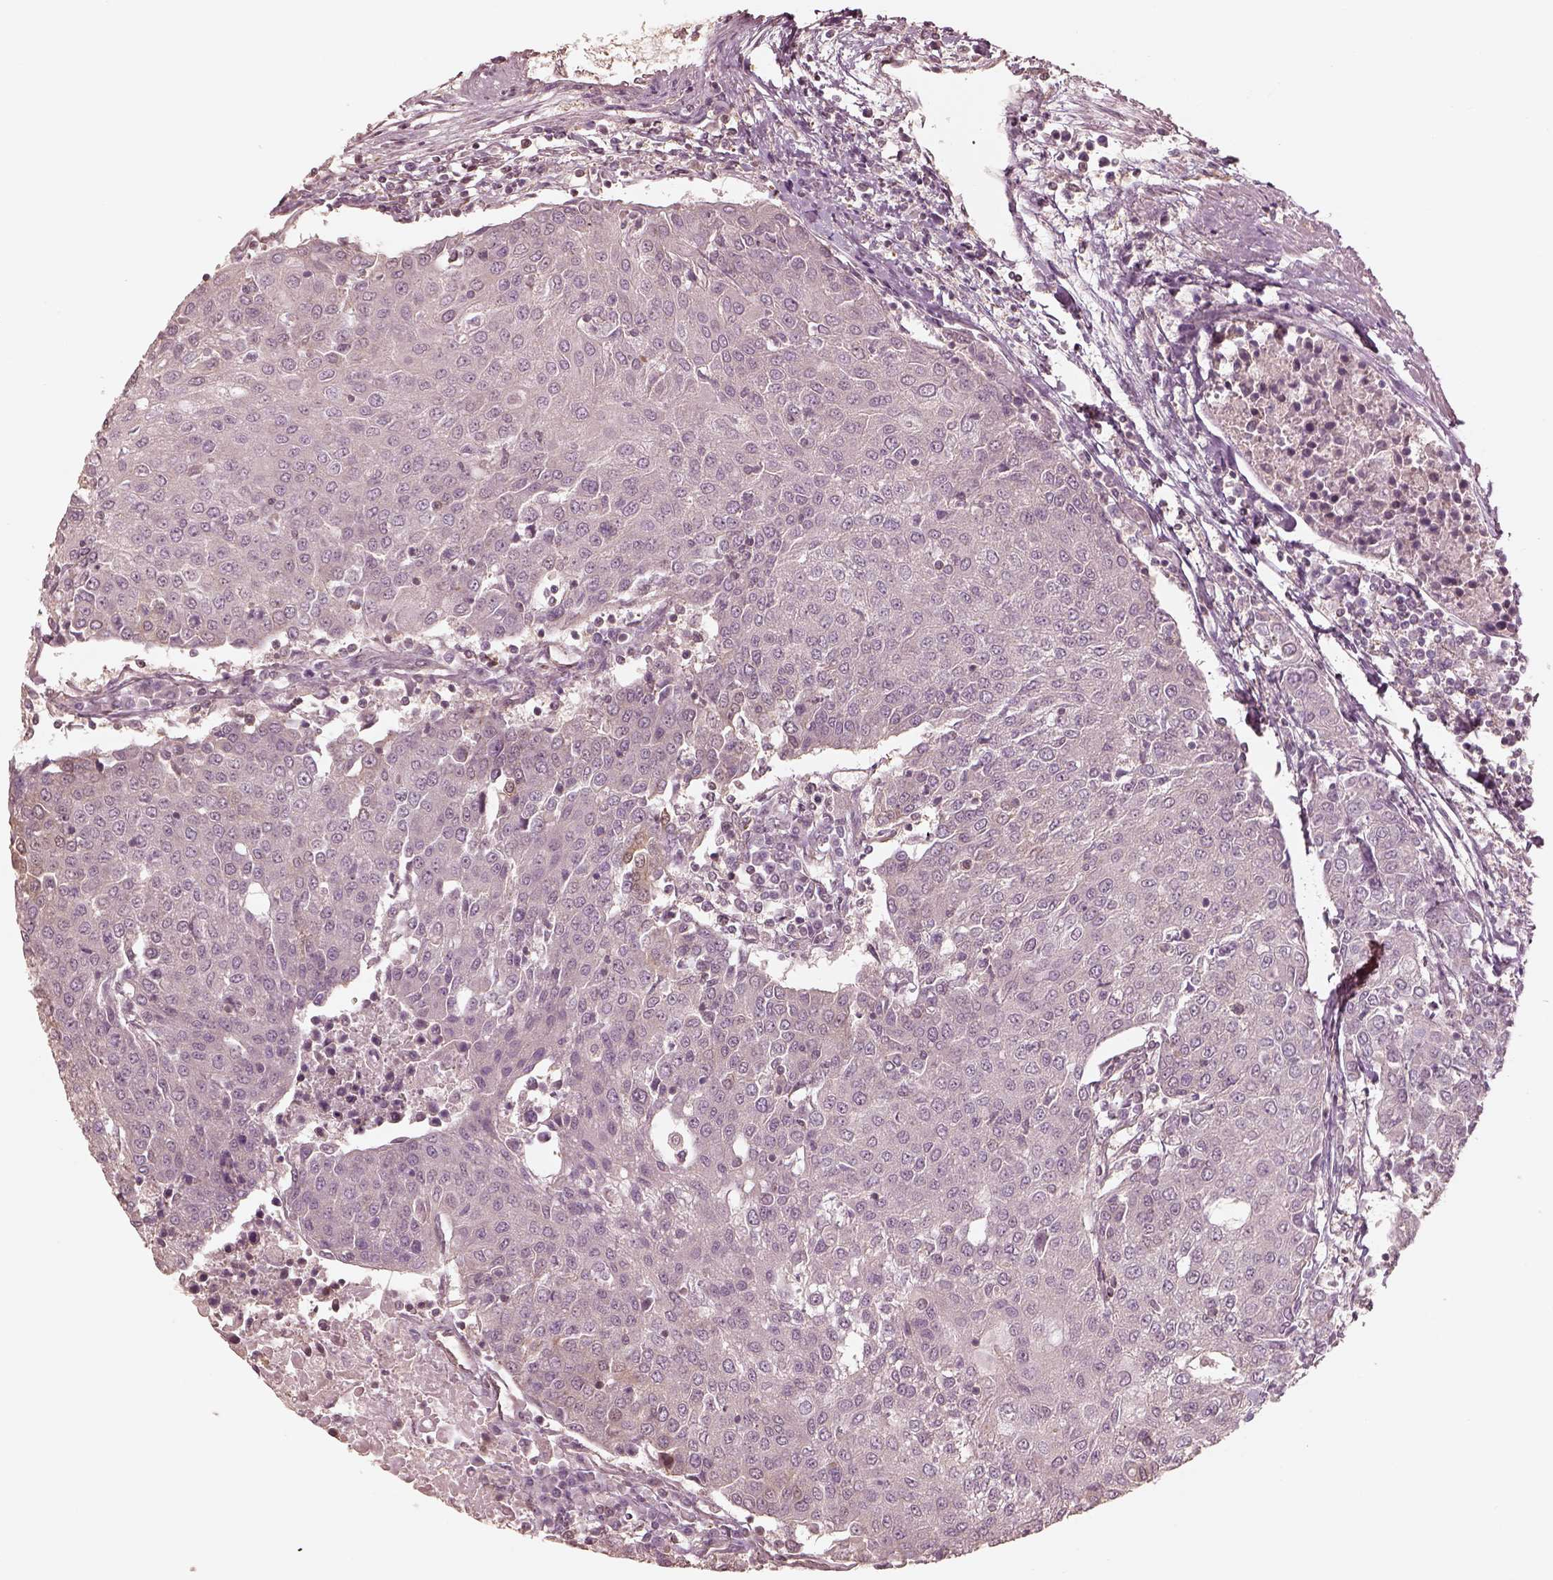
{"staining": {"intensity": "negative", "quantity": "none", "location": "none"}, "tissue": "urothelial cancer", "cell_type": "Tumor cells", "image_type": "cancer", "snomed": [{"axis": "morphology", "description": "Urothelial carcinoma, High grade"}, {"axis": "topography", "description": "Urinary bladder"}], "caption": "This histopathology image is of urothelial cancer stained with immunohistochemistry (IHC) to label a protein in brown with the nuclei are counter-stained blue. There is no staining in tumor cells. (Brightfield microscopy of DAB (3,3'-diaminobenzidine) IHC at high magnification).", "gene": "KIF5C", "patient": {"sex": "female", "age": 85}}